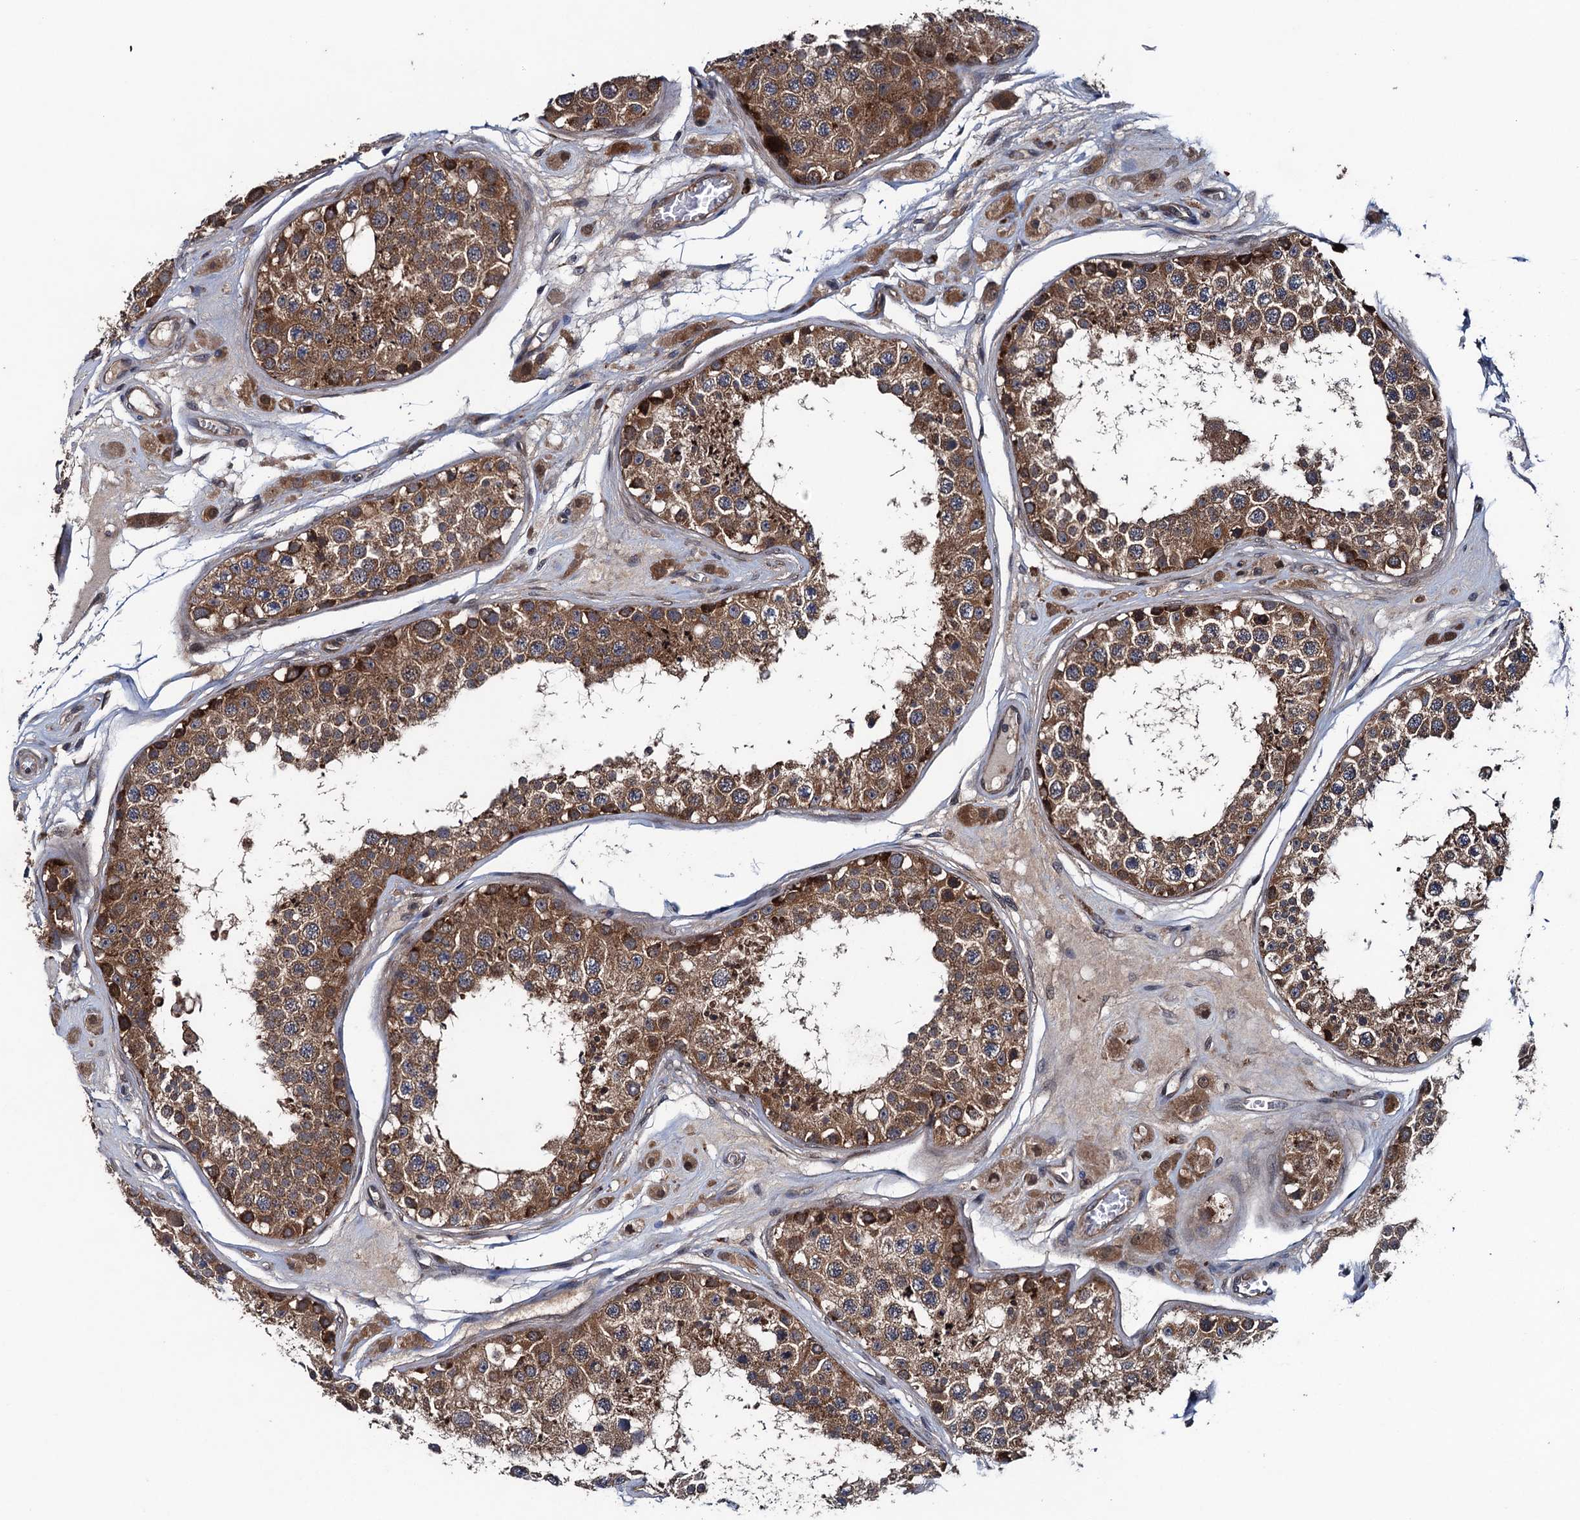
{"staining": {"intensity": "strong", "quantity": ">75%", "location": "cytoplasmic/membranous"}, "tissue": "testis", "cell_type": "Cells in seminiferous ducts", "image_type": "normal", "snomed": [{"axis": "morphology", "description": "Normal tissue, NOS"}, {"axis": "topography", "description": "Testis"}], "caption": "An immunohistochemistry (IHC) photomicrograph of benign tissue is shown. Protein staining in brown labels strong cytoplasmic/membranous positivity in testis within cells in seminiferous ducts.", "gene": "BLTP3B", "patient": {"sex": "male", "age": 25}}